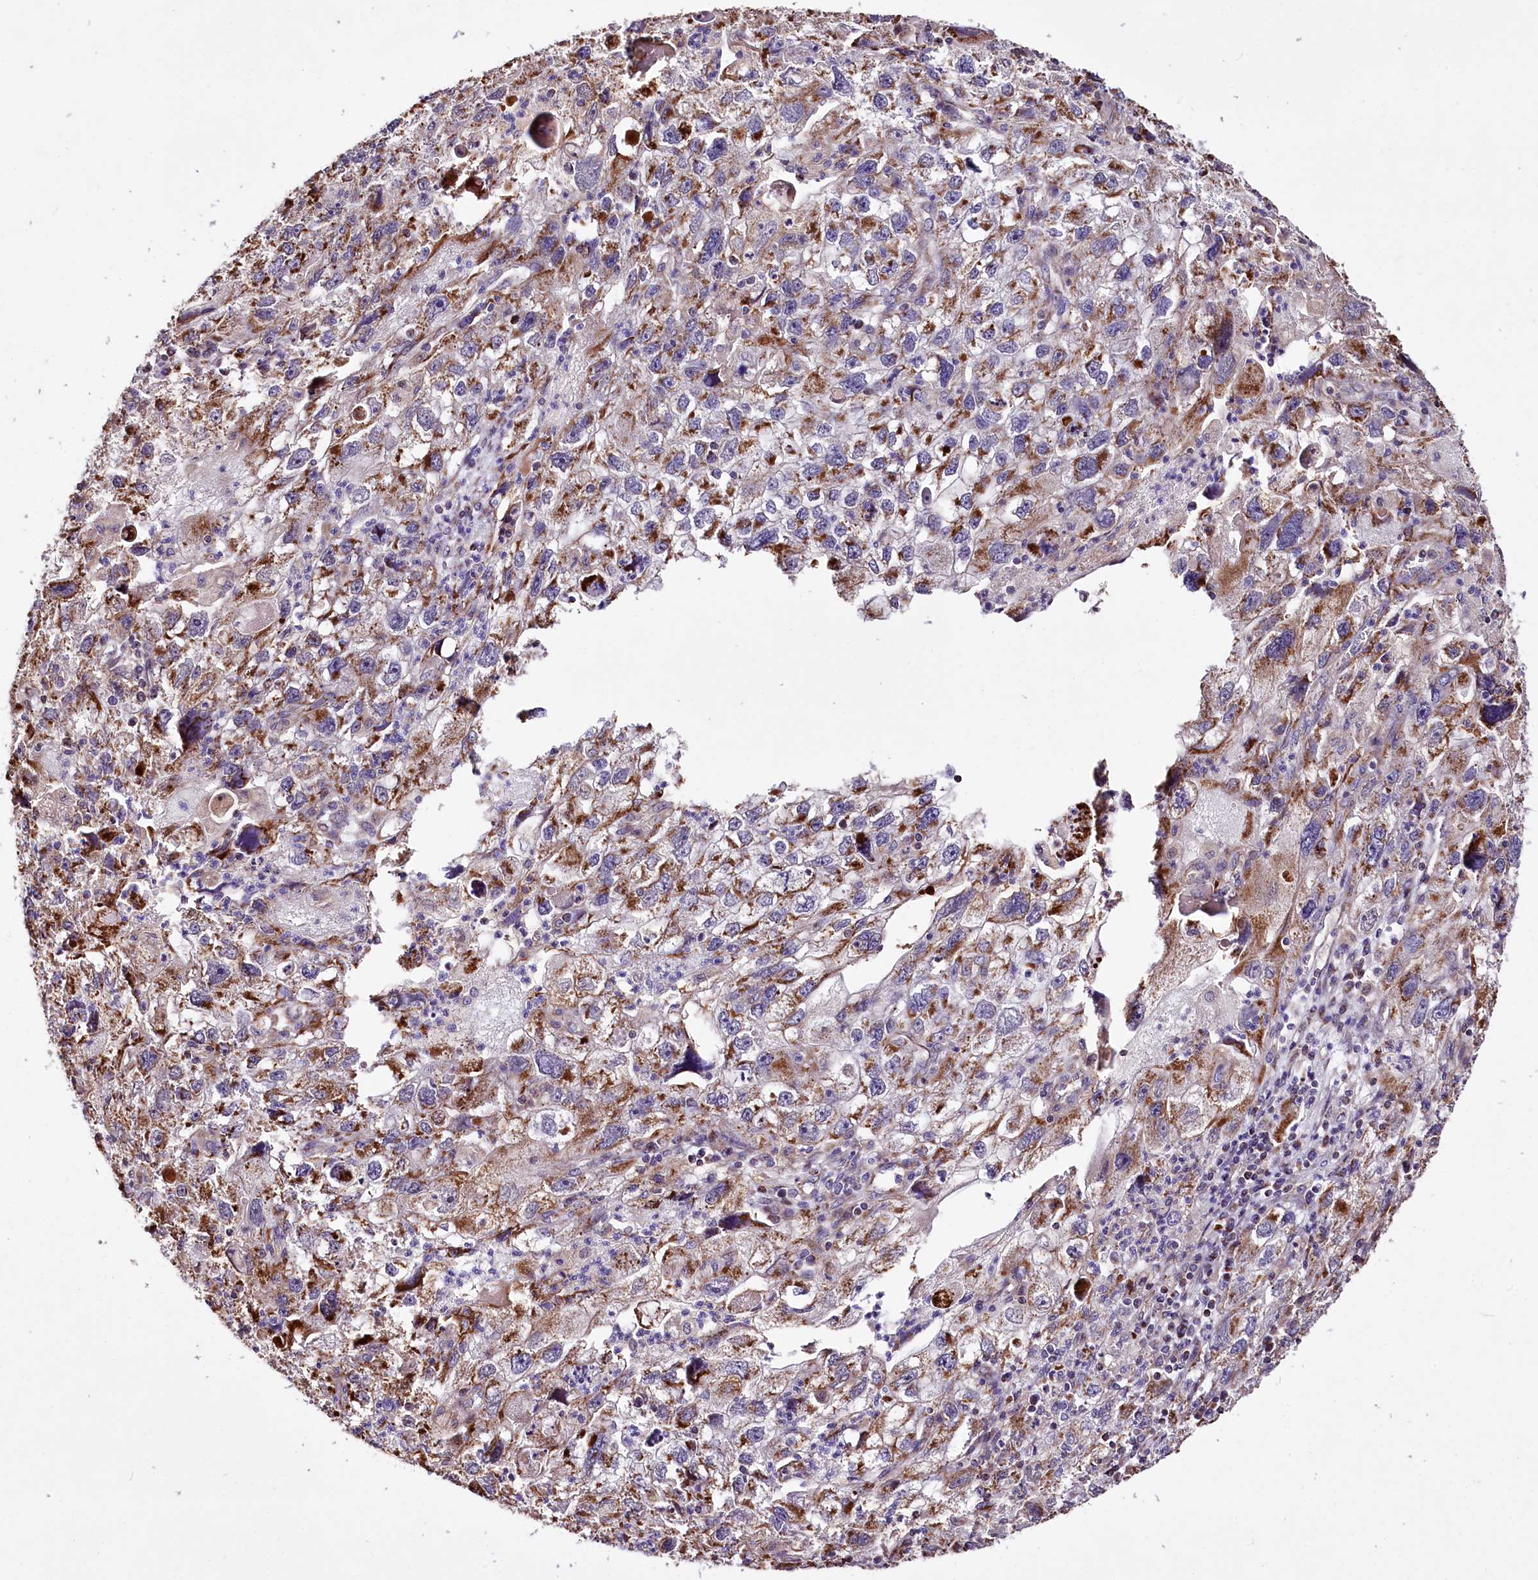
{"staining": {"intensity": "moderate", "quantity": "25%-75%", "location": "cytoplasmic/membranous"}, "tissue": "endometrial cancer", "cell_type": "Tumor cells", "image_type": "cancer", "snomed": [{"axis": "morphology", "description": "Adenocarcinoma, NOS"}, {"axis": "topography", "description": "Endometrium"}], "caption": "High-power microscopy captured an immunohistochemistry image of adenocarcinoma (endometrial), revealing moderate cytoplasmic/membranous staining in about 25%-75% of tumor cells.", "gene": "ST7", "patient": {"sex": "female", "age": 49}}